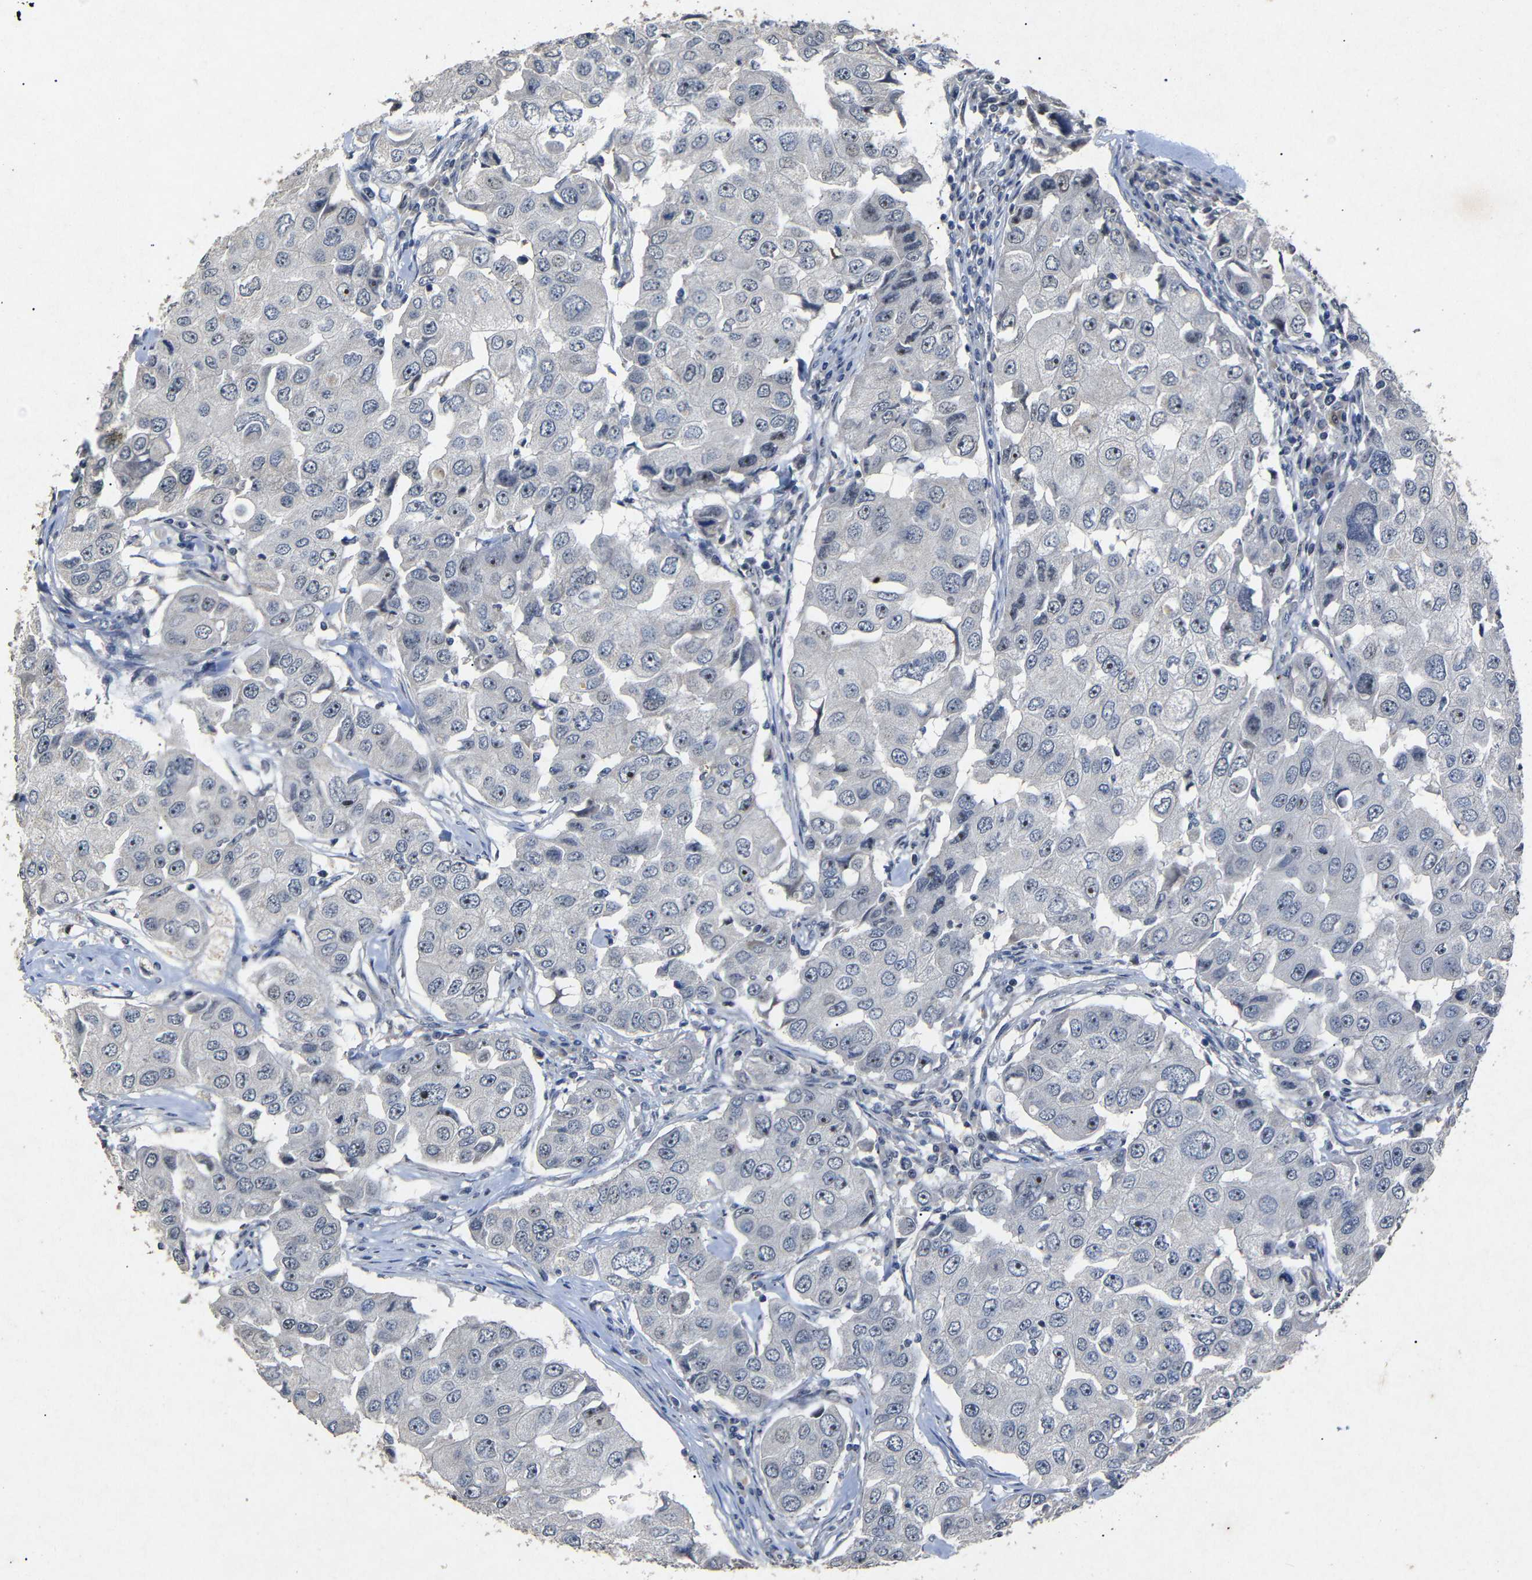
{"staining": {"intensity": "moderate", "quantity": "<25%", "location": "nuclear"}, "tissue": "breast cancer", "cell_type": "Tumor cells", "image_type": "cancer", "snomed": [{"axis": "morphology", "description": "Duct carcinoma"}, {"axis": "topography", "description": "Breast"}], "caption": "A brown stain shows moderate nuclear expression of a protein in human breast cancer tumor cells.", "gene": "PARN", "patient": {"sex": "female", "age": 27}}